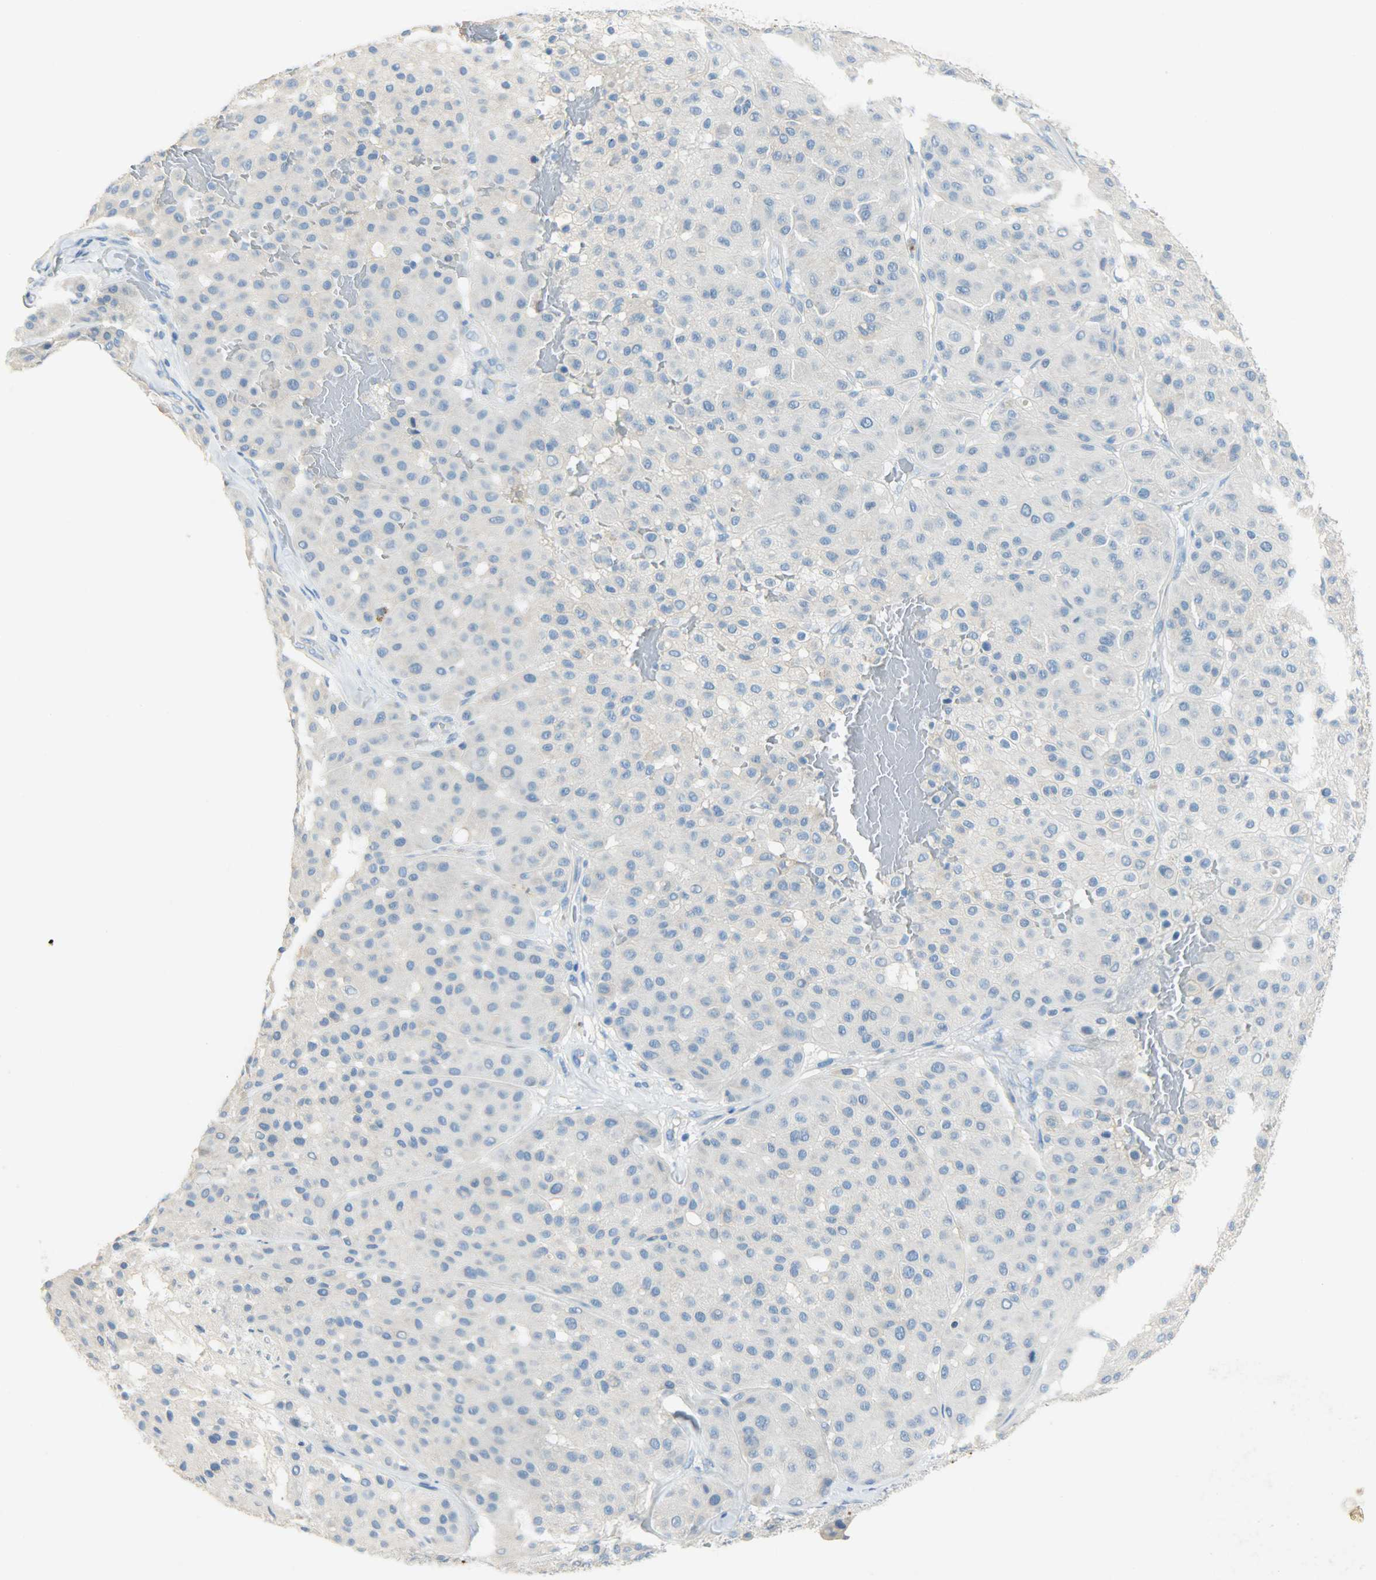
{"staining": {"intensity": "negative", "quantity": "none", "location": "none"}, "tissue": "melanoma", "cell_type": "Tumor cells", "image_type": "cancer", "snomed": [{"axis": "morphology", "description": "Normal tissue, NOS"}, {"axis": "morphology", "description": "Malignant melanoma, Metastatic site"}, {"axis": "topography", "description": "Skin"}], "caption": "IHC image of neoplastic tissue: malignant melanoma (metastatic site) stained with DAB (3,3'-diaminobenzidine) shows no significant protein staining in tumor cells.", "gene": "PROM1", "patient": {"sex": "male", "age": 41}}